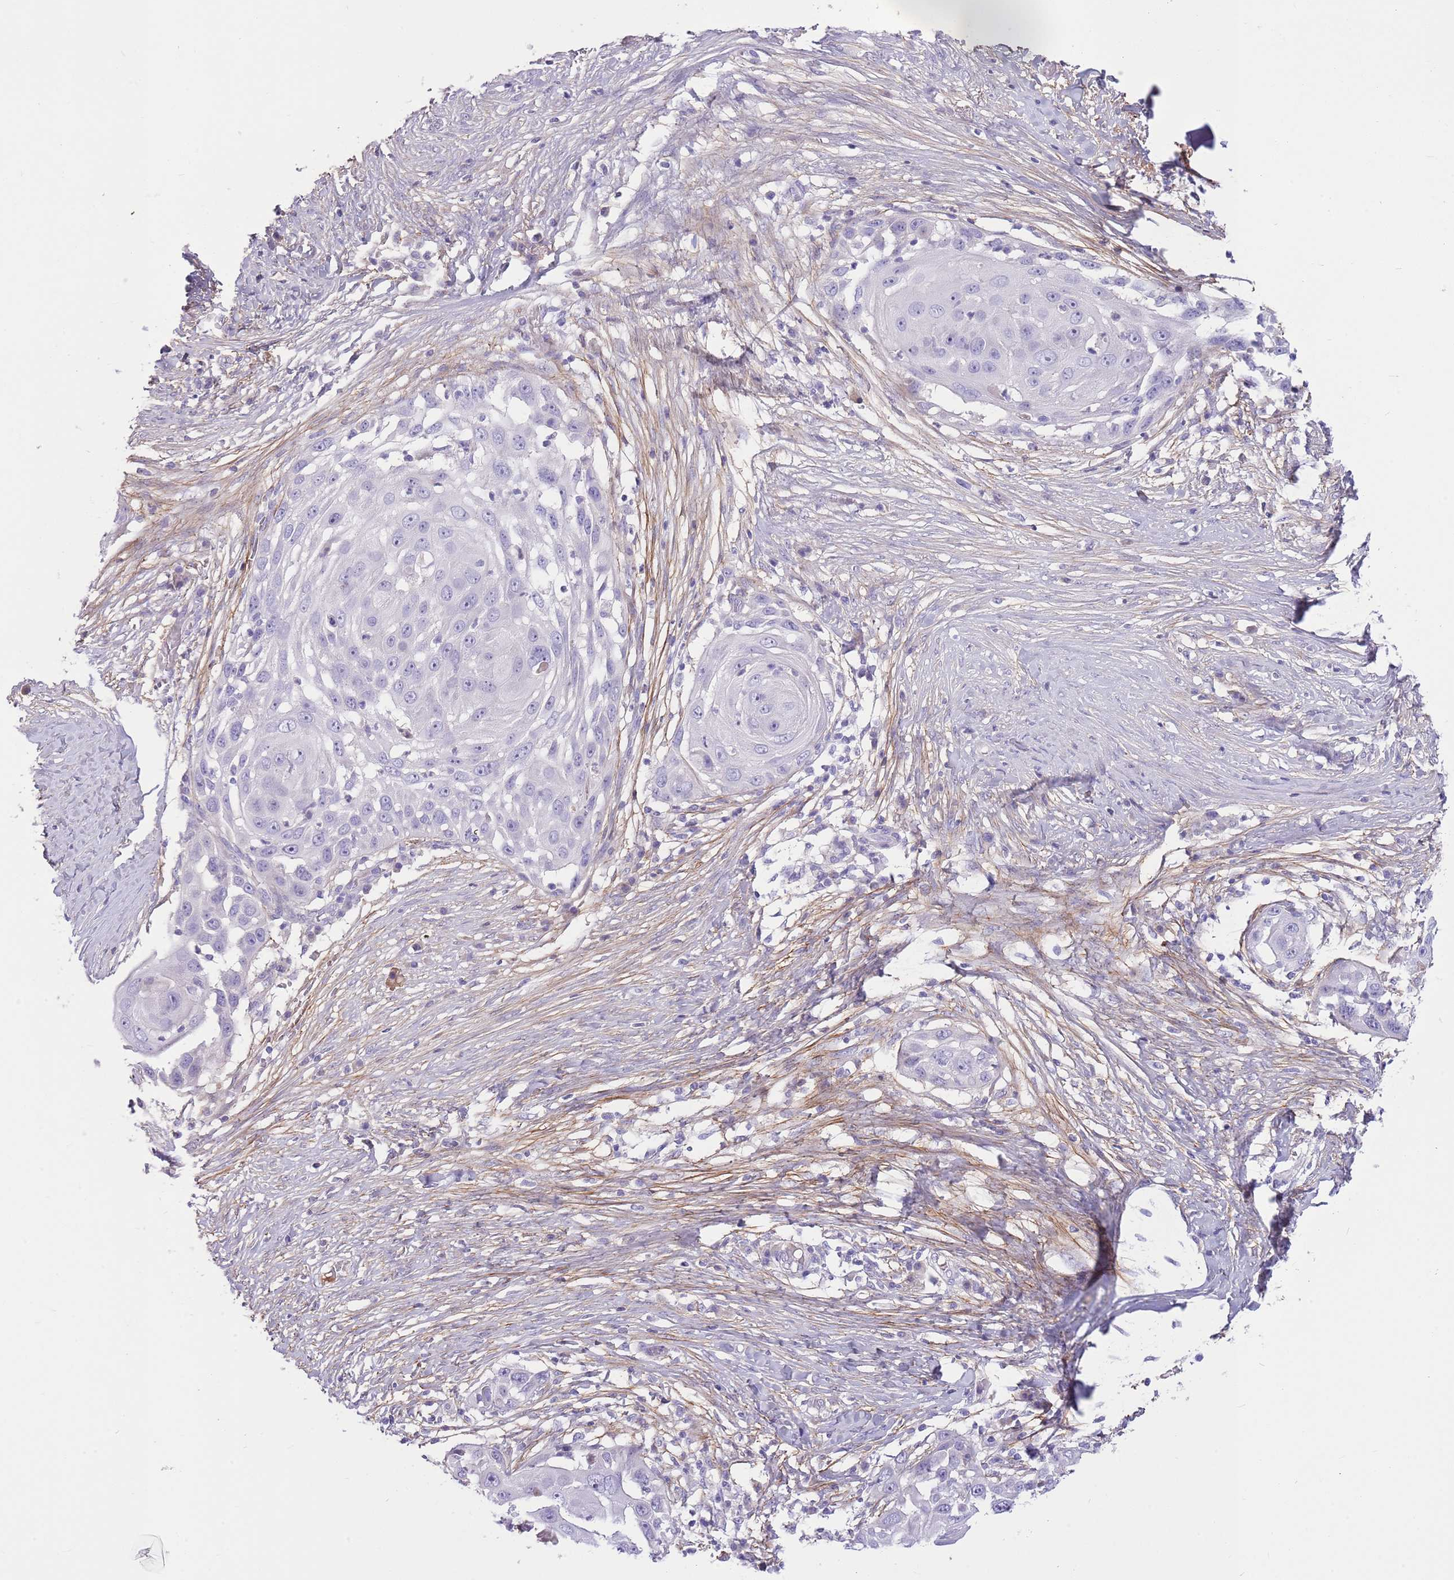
{"staining": {"intensity": "negative", "quantity": "none", "location": "none"}, "tissue": "skin cancer", "cell_type": "Tumor cells", "image_type": "cancer", "snomed": [{"axis": "morphology", "description": "Squamous cell carcinoma, NOS"}, {"axis": "topography", "description": "Skin"}], "caption": "Squamous cell carcinoma (skin) was stained to show a protein in brown. There is no significant expression in tumor cells. The staining was performed using DAB to visualize the protein expression in brown, while the nuclei were stained in blue with hematoxylin (Magnification: 20x).", "gene": "LEPROTL1", "patient": {"sex": "female", "age": 44}}